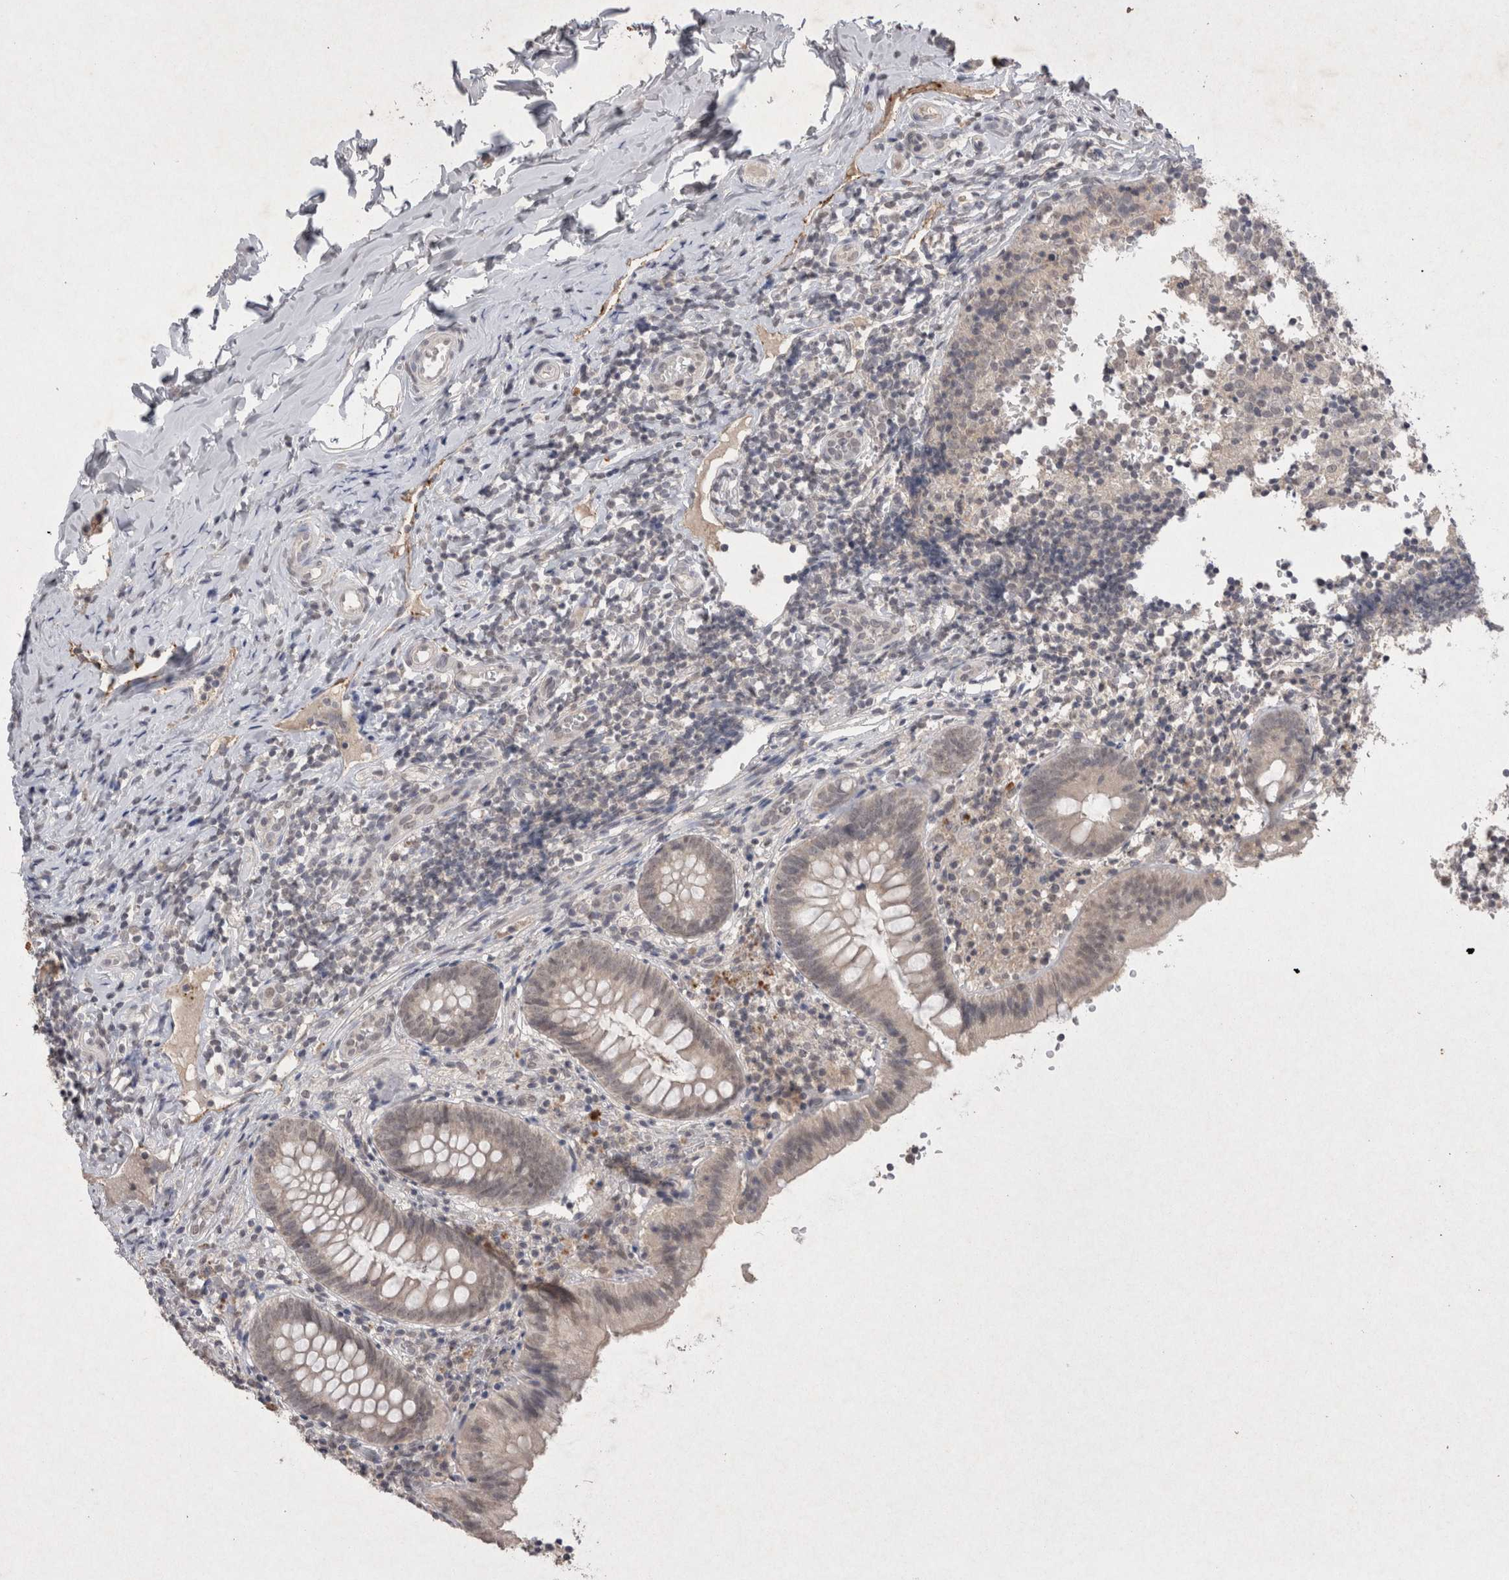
{"staining": {"intensity": "negative", "quantity": "none", "location": "none"}, "tissue": "appendix", "cell_type": "Glandular cells", "image_type": "normal", "snomed": [{"axis": "morphology", "description": "Normal tissue, NOS"}, {"axis": "topography", "description": "Appendix"}], "caption": "High power microscopy image of an IHC histopathology image of benign appendix, revealing no significant expression in glandular cells.", "gene": "LYVE1", "patient": {"sex": "male", "age": 8}}